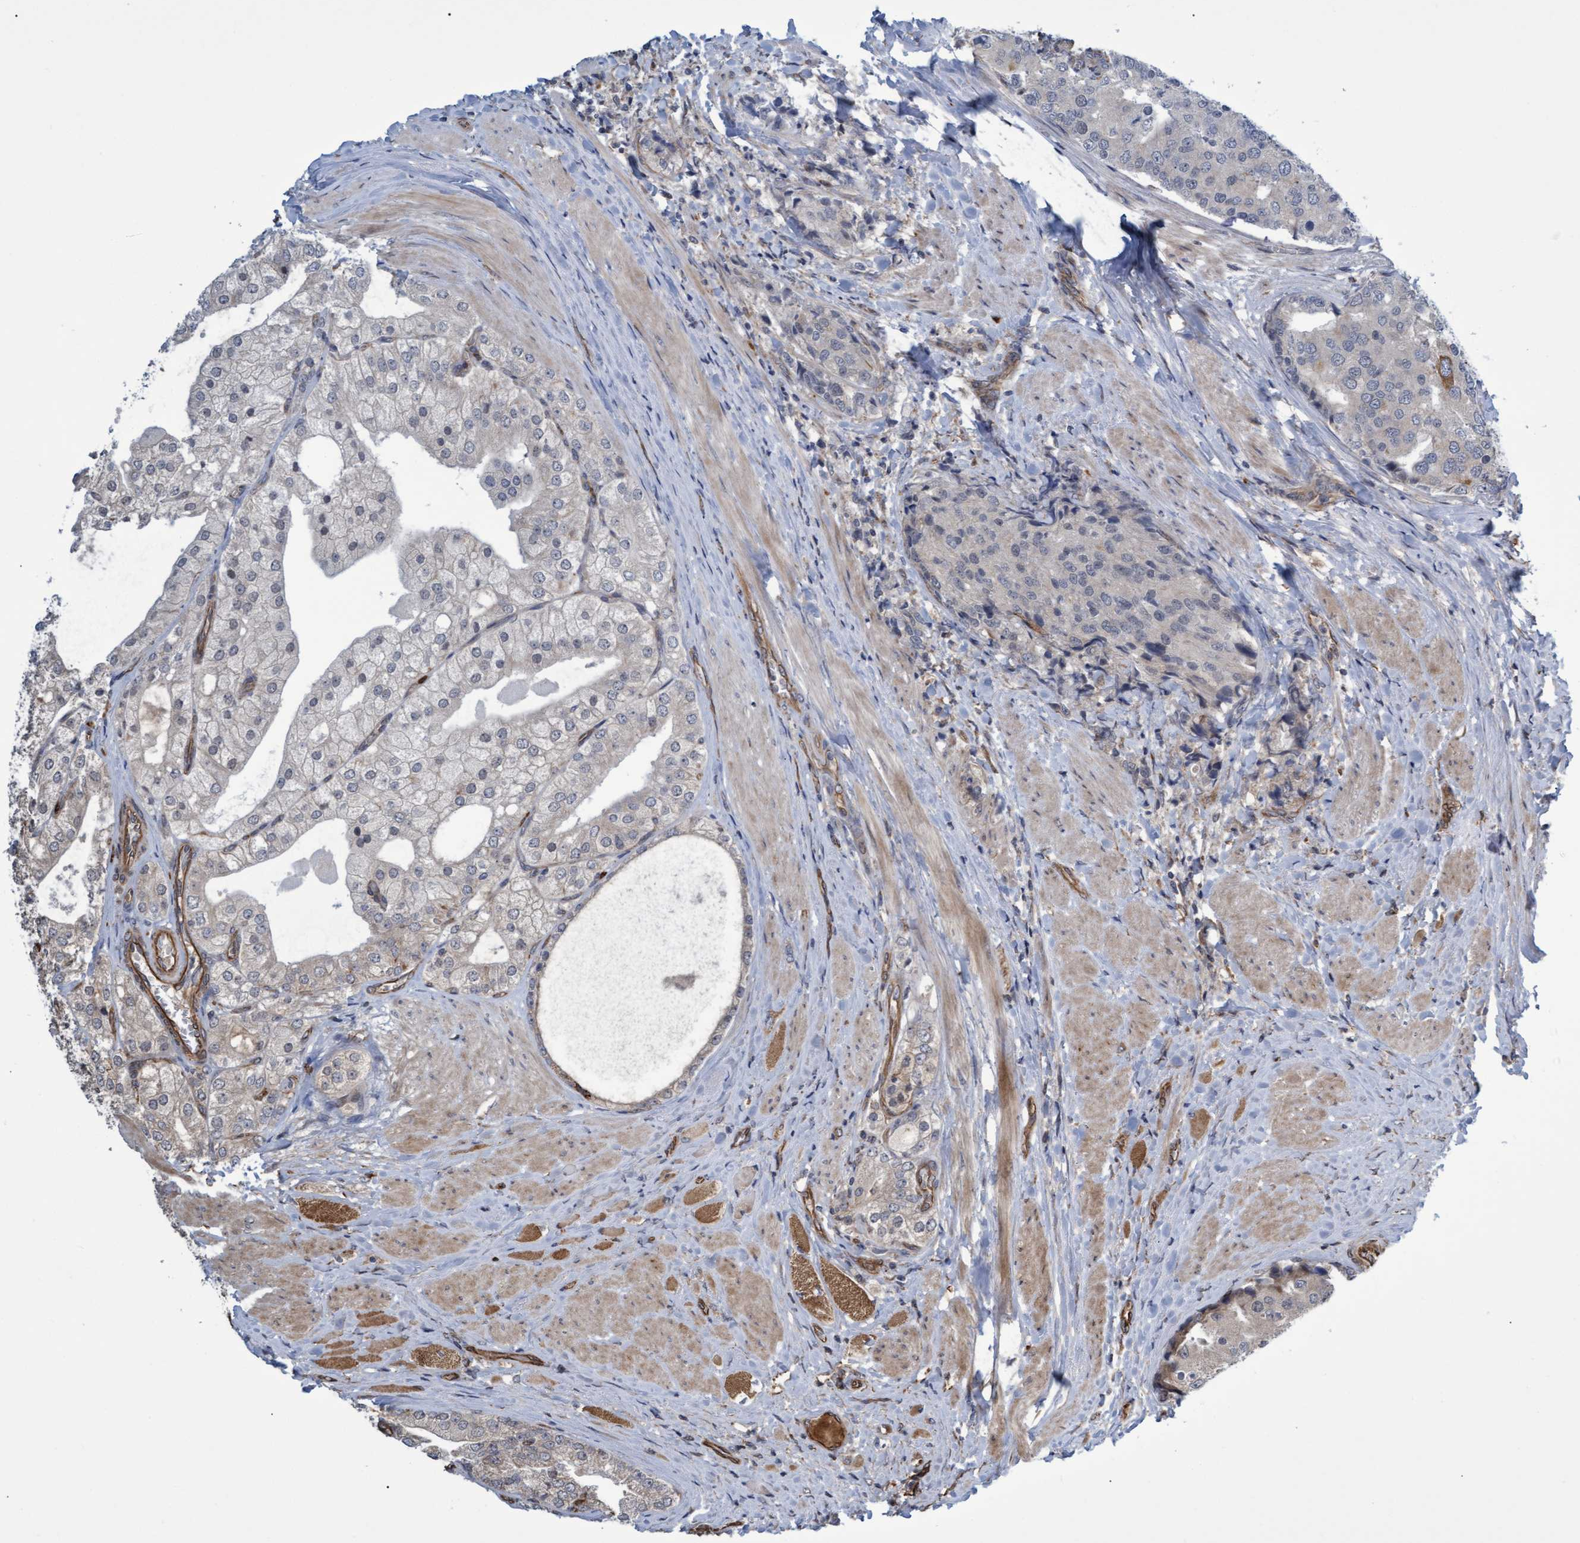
{"staining": {"intensity": "weak", "quantity": "<25%", "location": "cytoplasmic/membranous"}, "tissue": "prostate cancer", "cell_type": "Tumor cells", "image_type": "cancer", "snomed": [{"axis": "morphology", "description": "Adenocarcinoma, High grade"}, {"axis": "topography", "description": "Prostate"}], "caption": "DAB (3,3'-diaminobenzidine) immunohistochemical staining of high-grade adenocarcinoma (prostate) displays no significant expression in tumor cells.", "gene": "TNFRSF10B", "patient": {"sex": "male", "age": 50}}